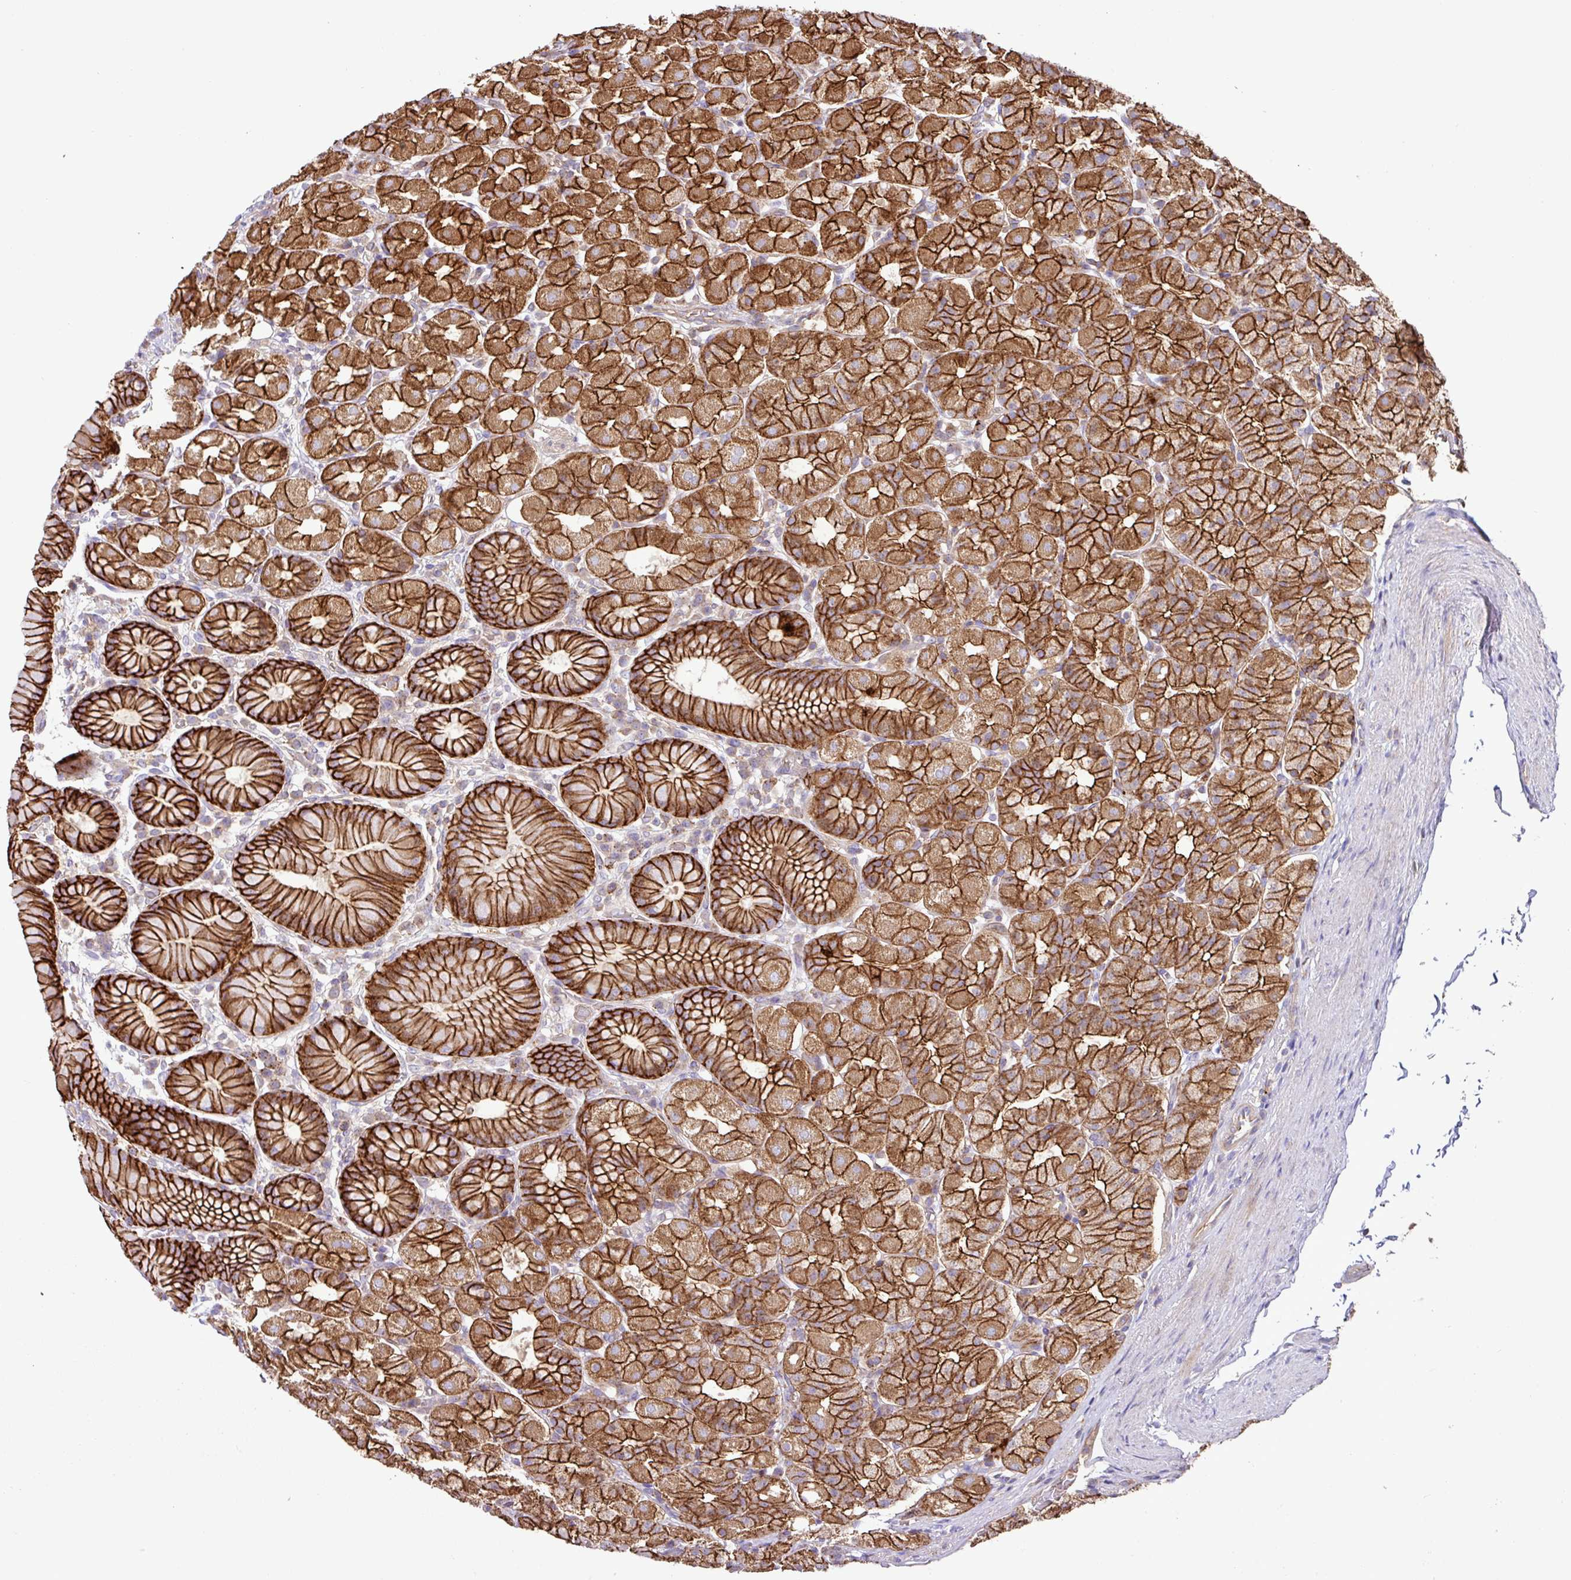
{"staining": {"intensity": "strong", "quantity": ">75%", "location": "cytoplasmic/membranous"}, "tissue": "stomach", "cell_type": "Glandular cells", "image_type": "normal", "snomed": [{"axis": "morphology", "description": "Normal tissue, NOS"}, {"axis": "topography", "description": "Stomach, upper"}, {"axis": "topography", "description": "Stomach"}], "caption": "High-power microscopy captured an immunohistochemistry photomicrograph of normal stomach, revealing strong cytoplasmic/membranous positivity in approximately >75% of glandular cells. (IHC, brightfield microscopy, high magnification).", "gene": "RIC1", "patient": {"sex": "male", "age": 68}}